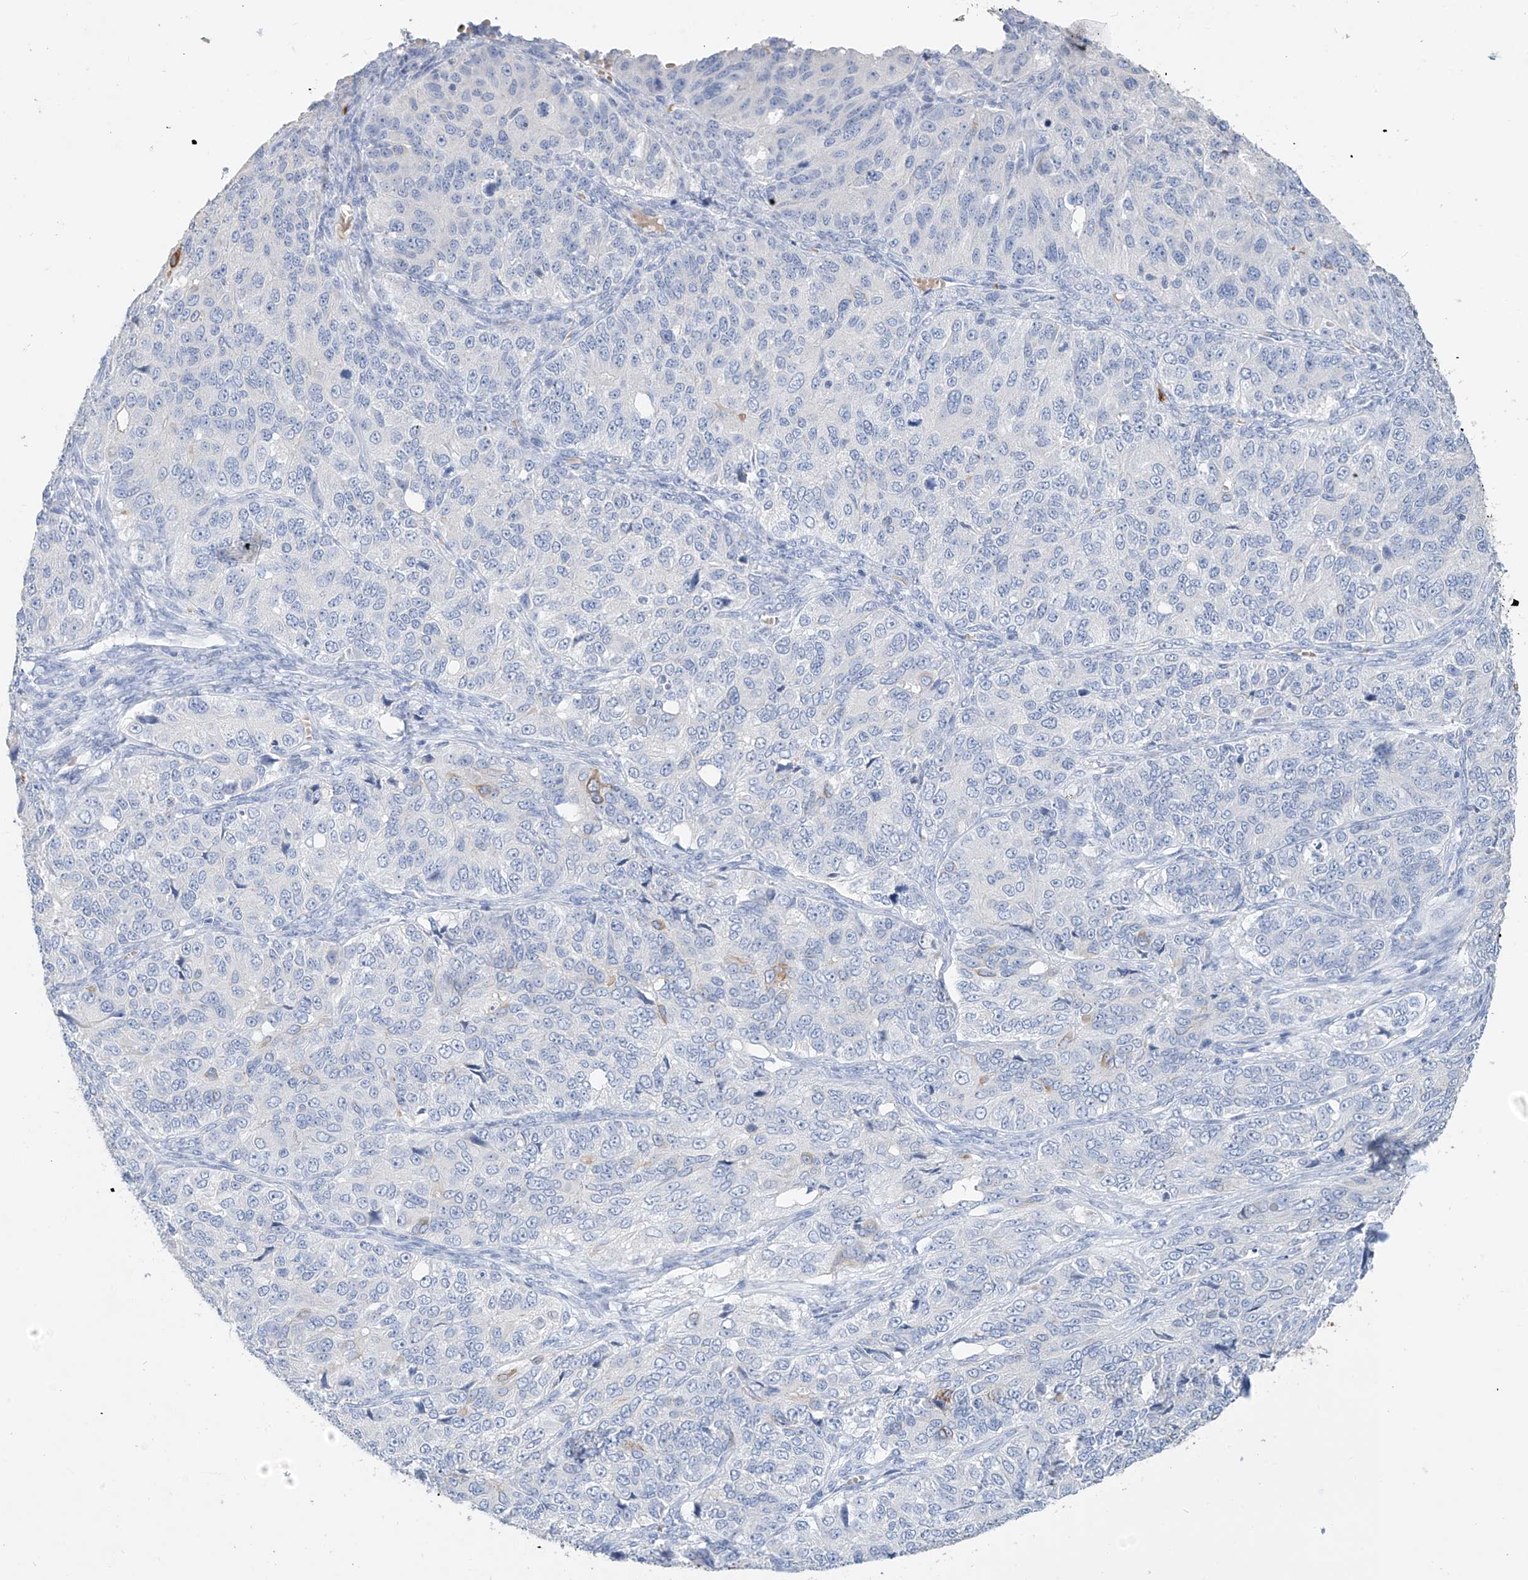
{"staining": {"intensity": "negative", "quantity": "none", "location": "none"}, "tissue": "ovarian cancer", "cell_type": "Tumor cells", "image_type": "cancer", "snomed": [{"axis": "morphology", "description": "Carcinoma, endometroid"}, {"axis": "topography", "description": "Ovary"}], "caption": "A micrograph of human endometroid carcinoma (ovarian) is negative for staining in tumor cells.", "gene": "PAFAH1B3", "patient": {"sex": "female", "age": 51}}